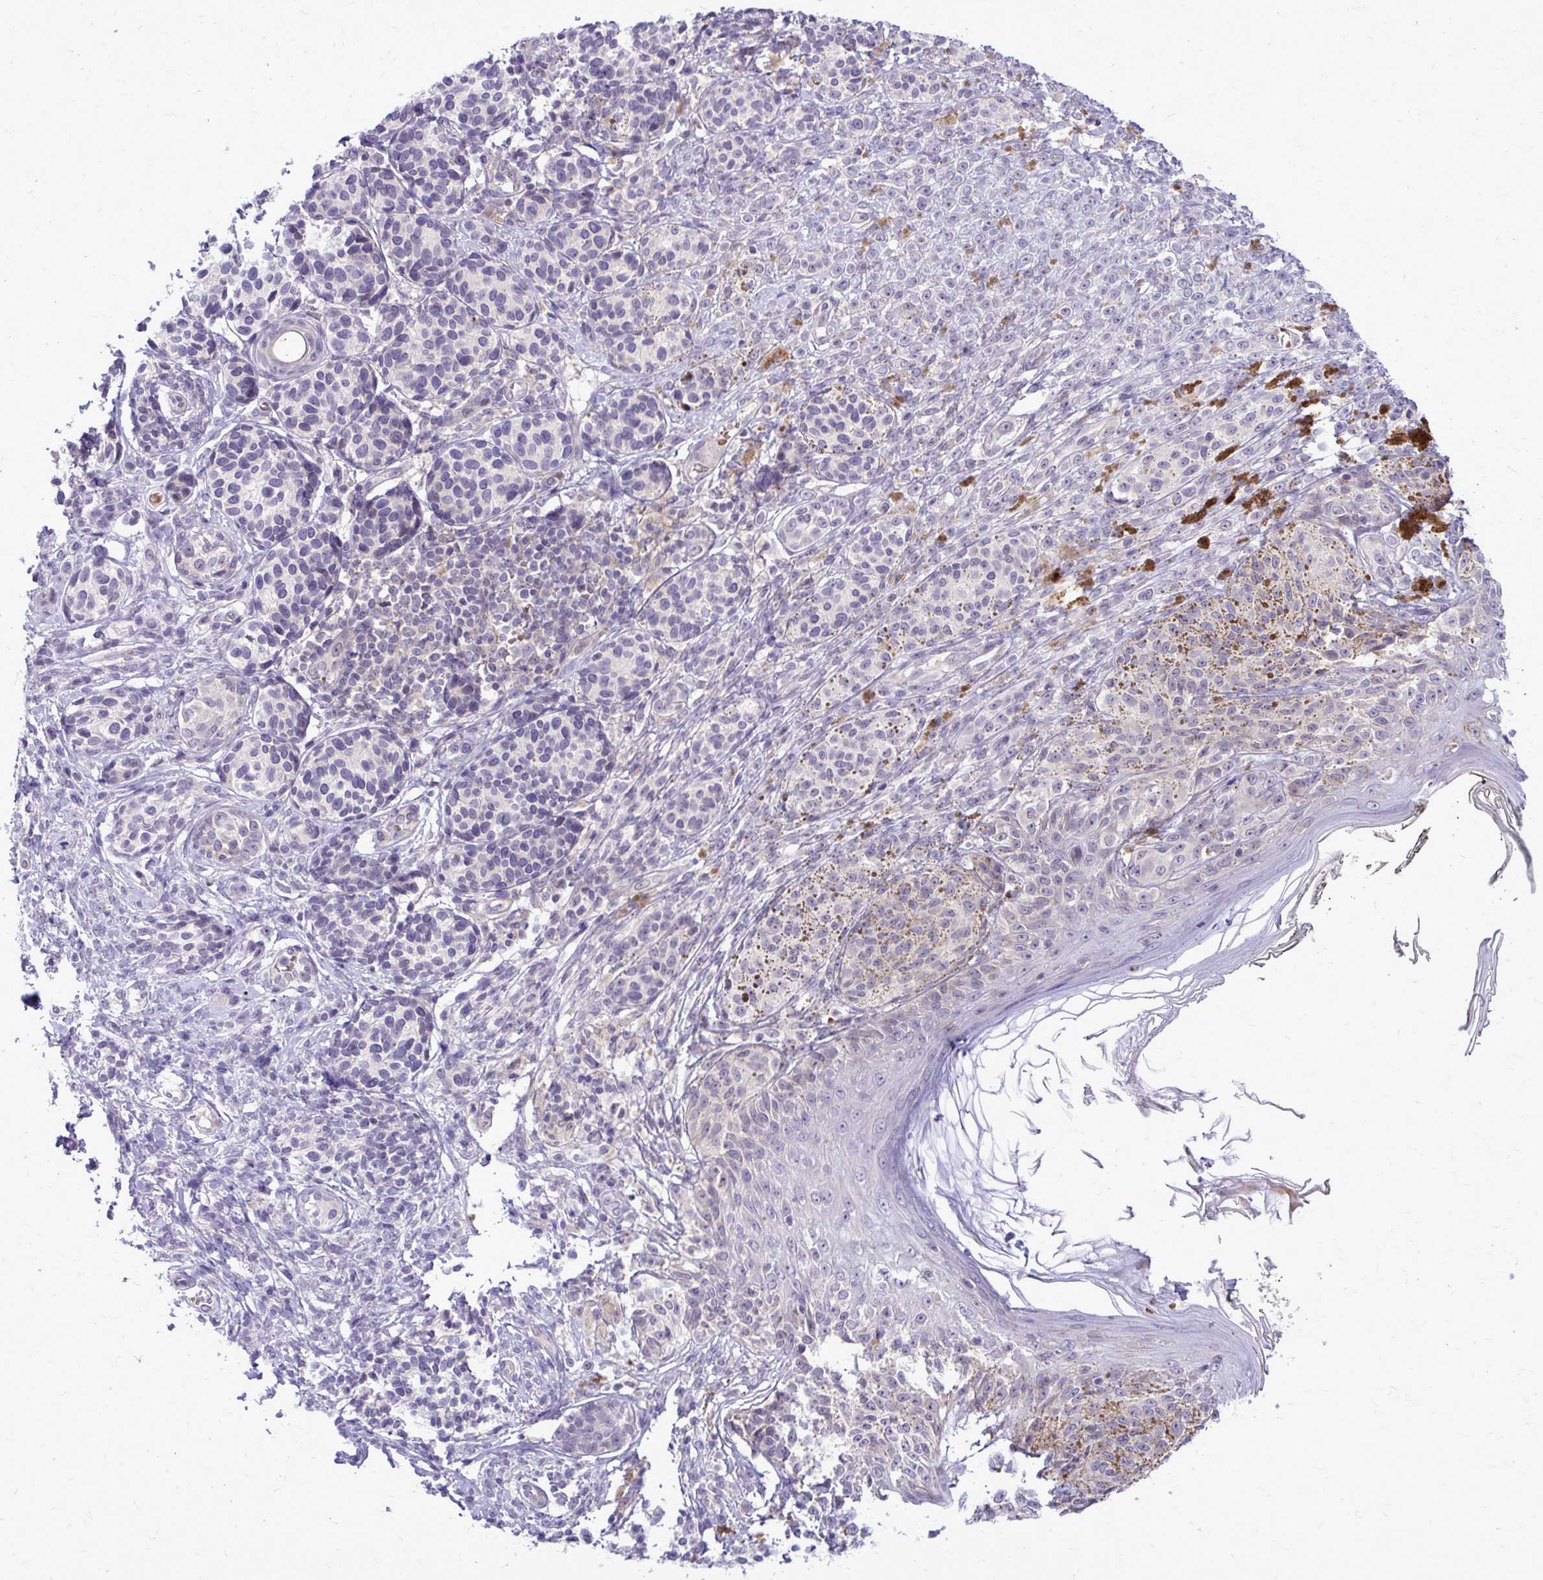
{"staining": {"intensity": "negative", "quantity": "none", "location": "none"}, "tissue": "melanoma", "cell_type": "Tumor cells", "image_type": "cancer", "snomed": [{"axis": "morphology", "description": "Malignant melanoma, NOS"}, {"axis": "topography", "description": "Skin"}], "caption": "Immunohistochemical staining of melanoma reveals no significant staining in tumor cells. (IHC, brightfield microscopy, high magnification).", "gene": "DPY19L1", "patient": {"sex": "male", "age": 42}}